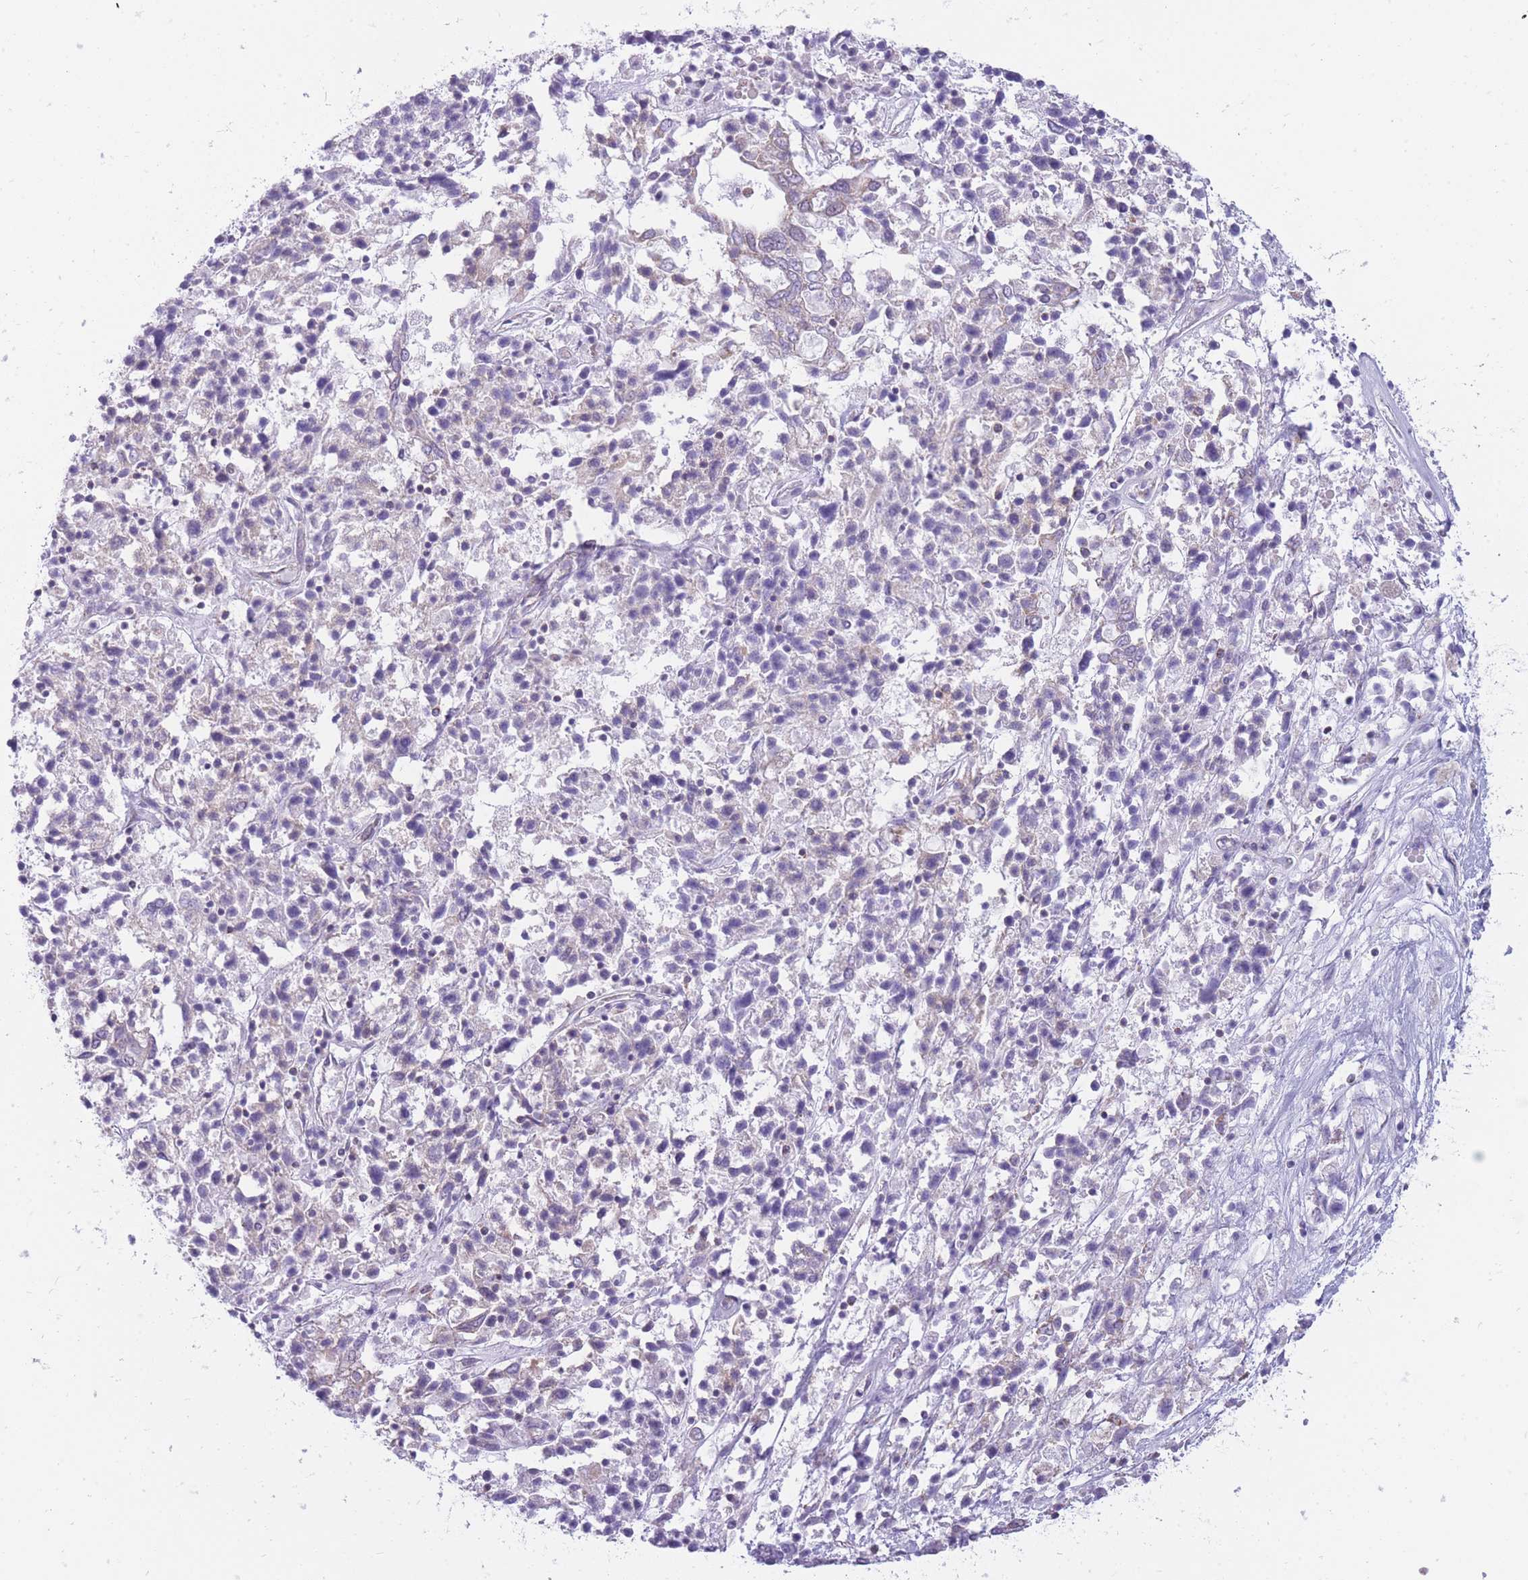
{"staining": {"intensity": "negative", "quantity": "none", "location": "none"}, "tissue": "ovarian cancer", "cell_type": "Tumor cells", "image_type": "cancer", "snomed": [{"axis": "morphology", "description": "Carcinoma, endometroid"}, {"axis": "topography", "description": "Ovary"}], "caption": "Tumor cells are negative for protein expression in human endometroid carcinoma (ovarian).", "gene": "PCSK1", "patient": {"sex": "female", "age": 62}}